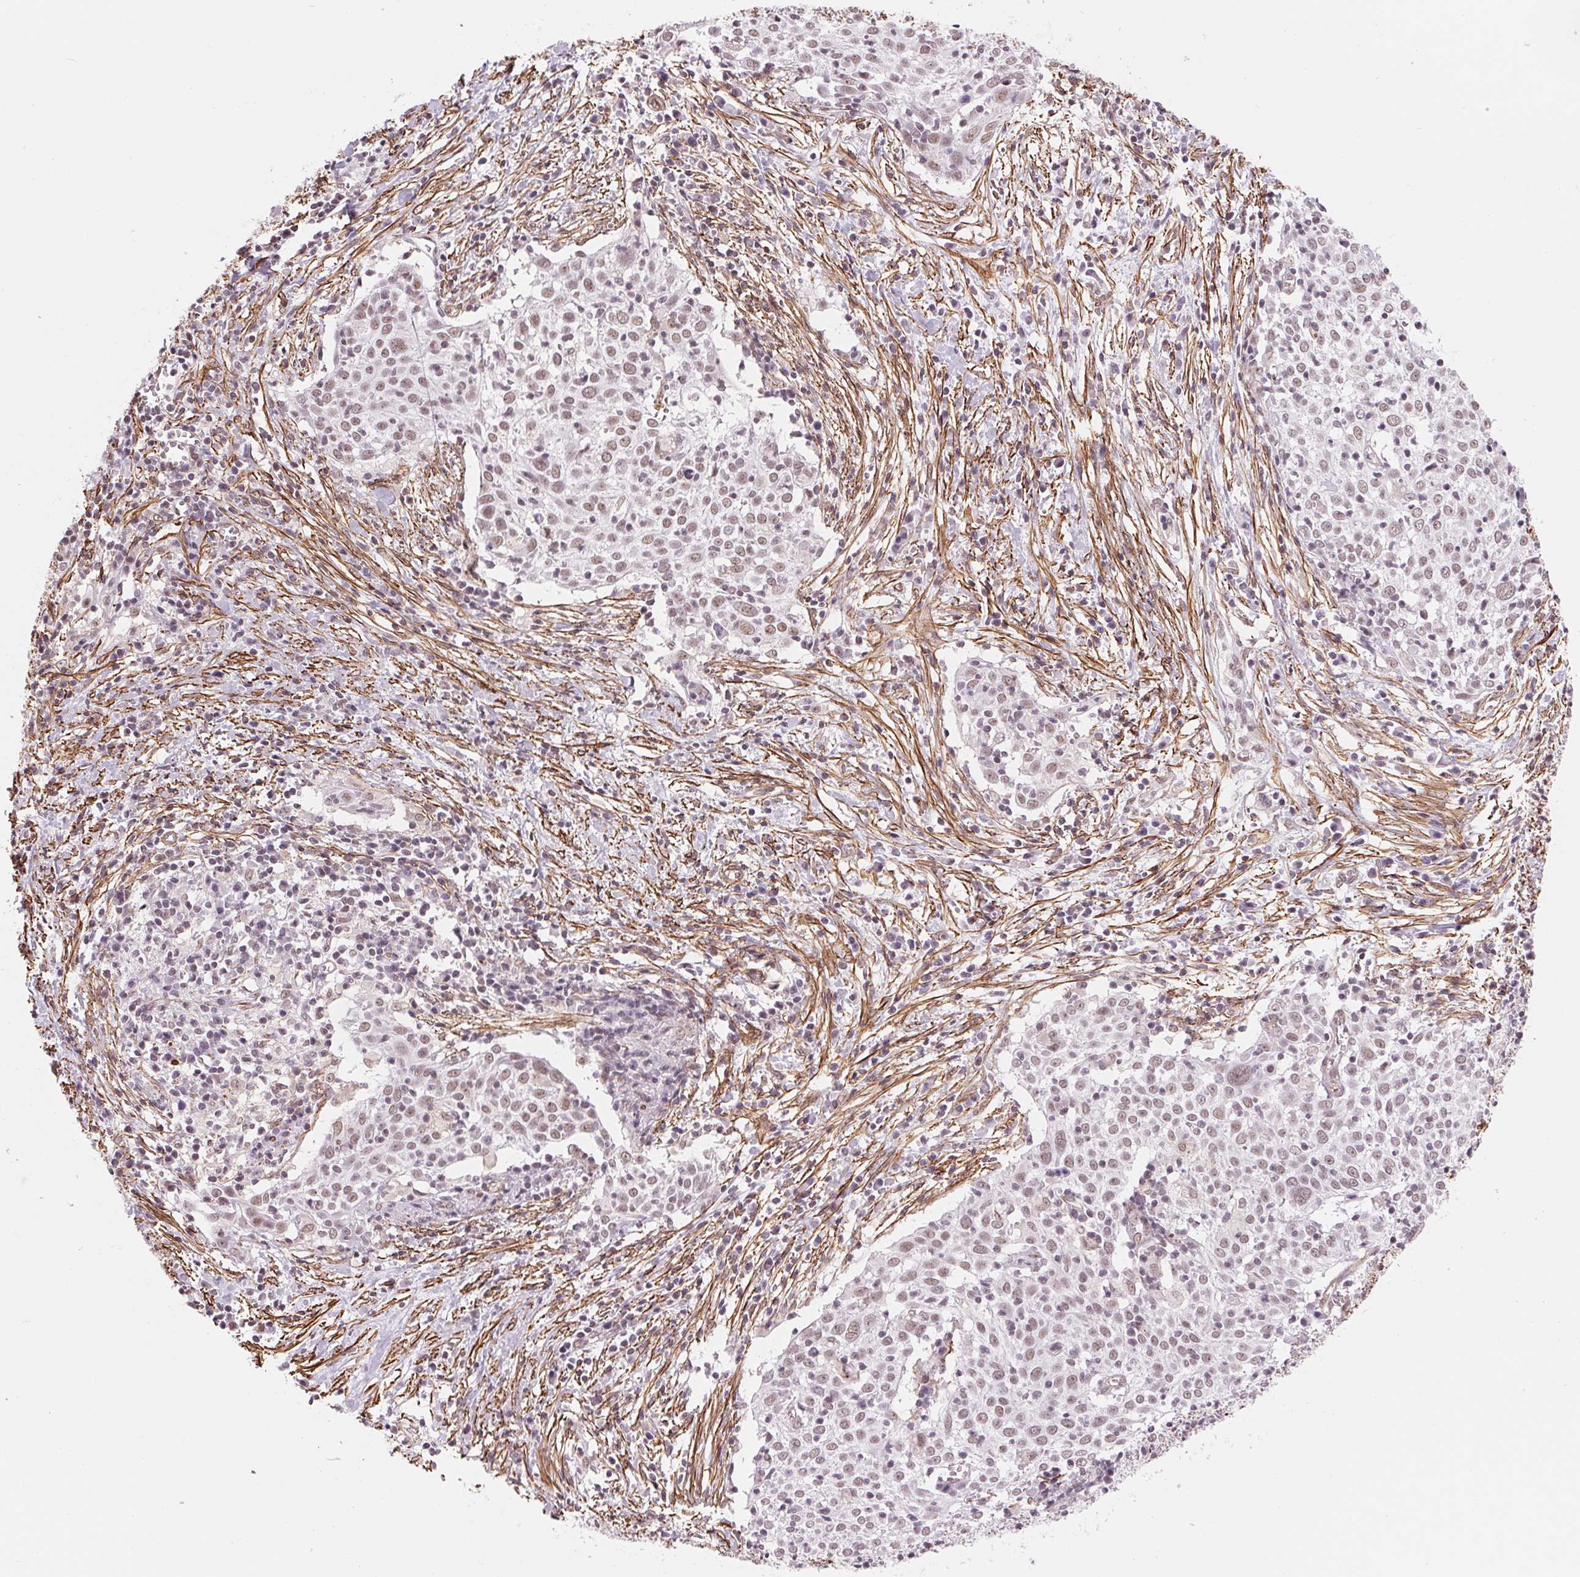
{"staining": {"intensity": "weak", "quantity": ">75%", "location": "nuclear"}, "tissue": "cervical cancer", "cell_type": "Tumor cells", "image_type": "cancer", "snomed": [{"axis": "morphology", "description": "Squamous cell carcinoma, NOS"}, {"axis": "topography", "description": "Cervix"}], "caption": "Weak nuclear positivity for a protein is appreciated in about >75% of tumor cells of cervical cancer (squamous cell carcinoma) using immunohistochemistry (IHC).", "gene": "BCAT1", "patient": {"sex": "female", "age": 39}}